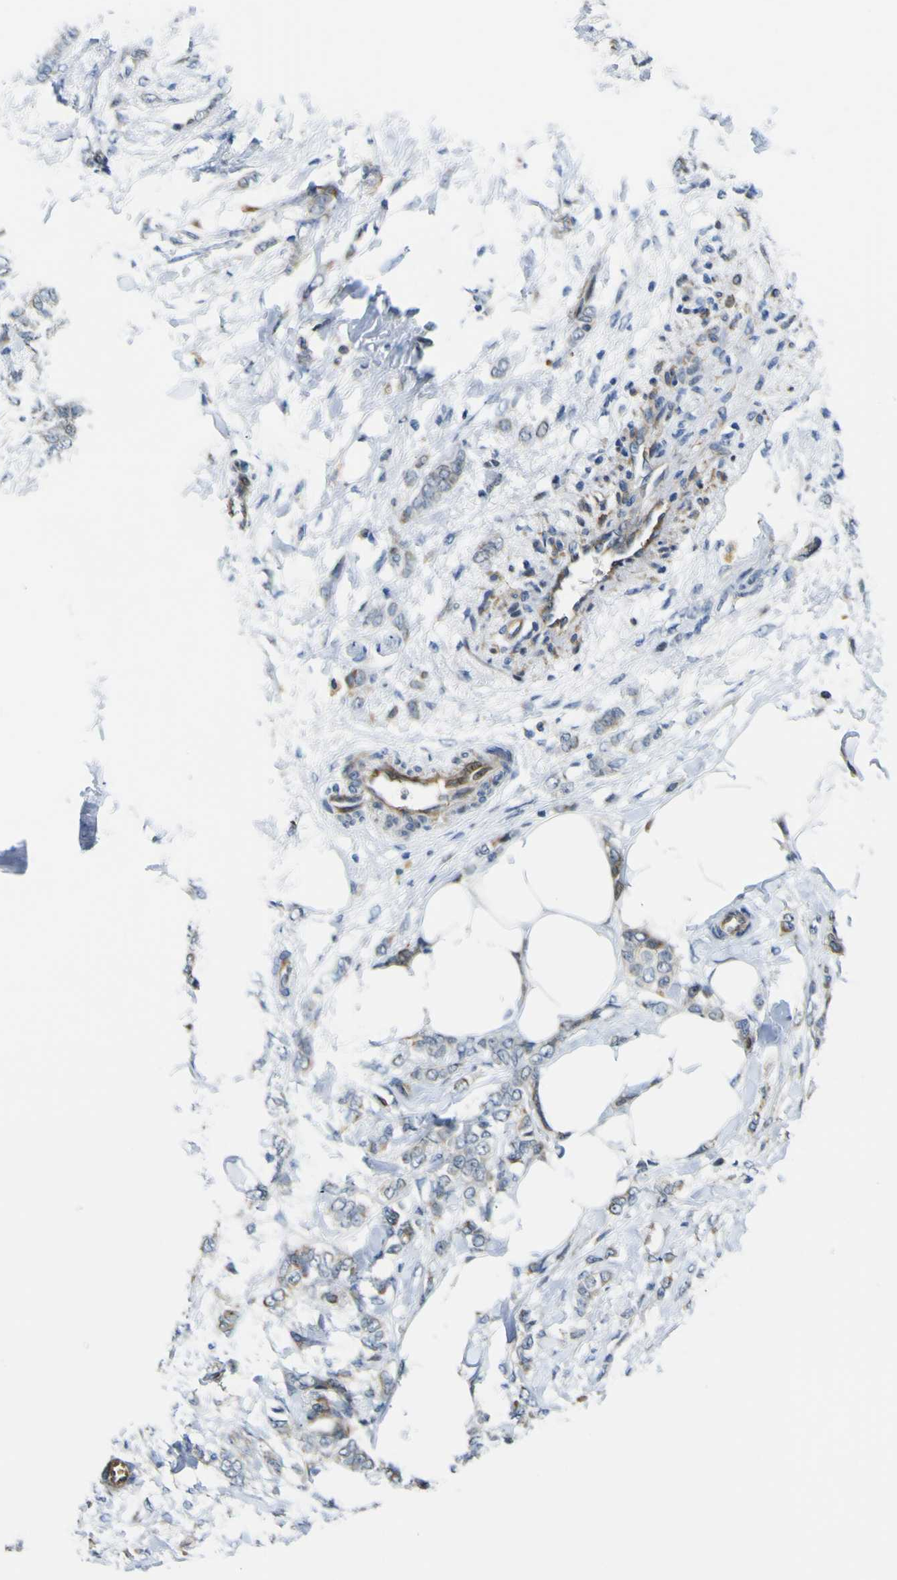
{"staining": {"intensity": "moderate", "quantity": "25%-75%", "location": "cytoplasmic/membranous"}, "tissue": "breast cancer", "cell_type": "Tumor cells", "image_type": "cancer", "snomed": [{"axis": "morphology", "description": "Lobular carcinoma, in situ"}, {"axis": "morphology", "description": "Lobular carcinoma"}, {"axis": "topography", "description": "Breast"}], "caption": "About 25%-75% of tumor cells in human lobular carcinoma in situ (breast) reveal moderate cytoplasmic/membranous protein positivity as visualized by brown immunohistochemical staining.", "gene": "KDM7A", "patient": {"sex": "female", "age": 41}}